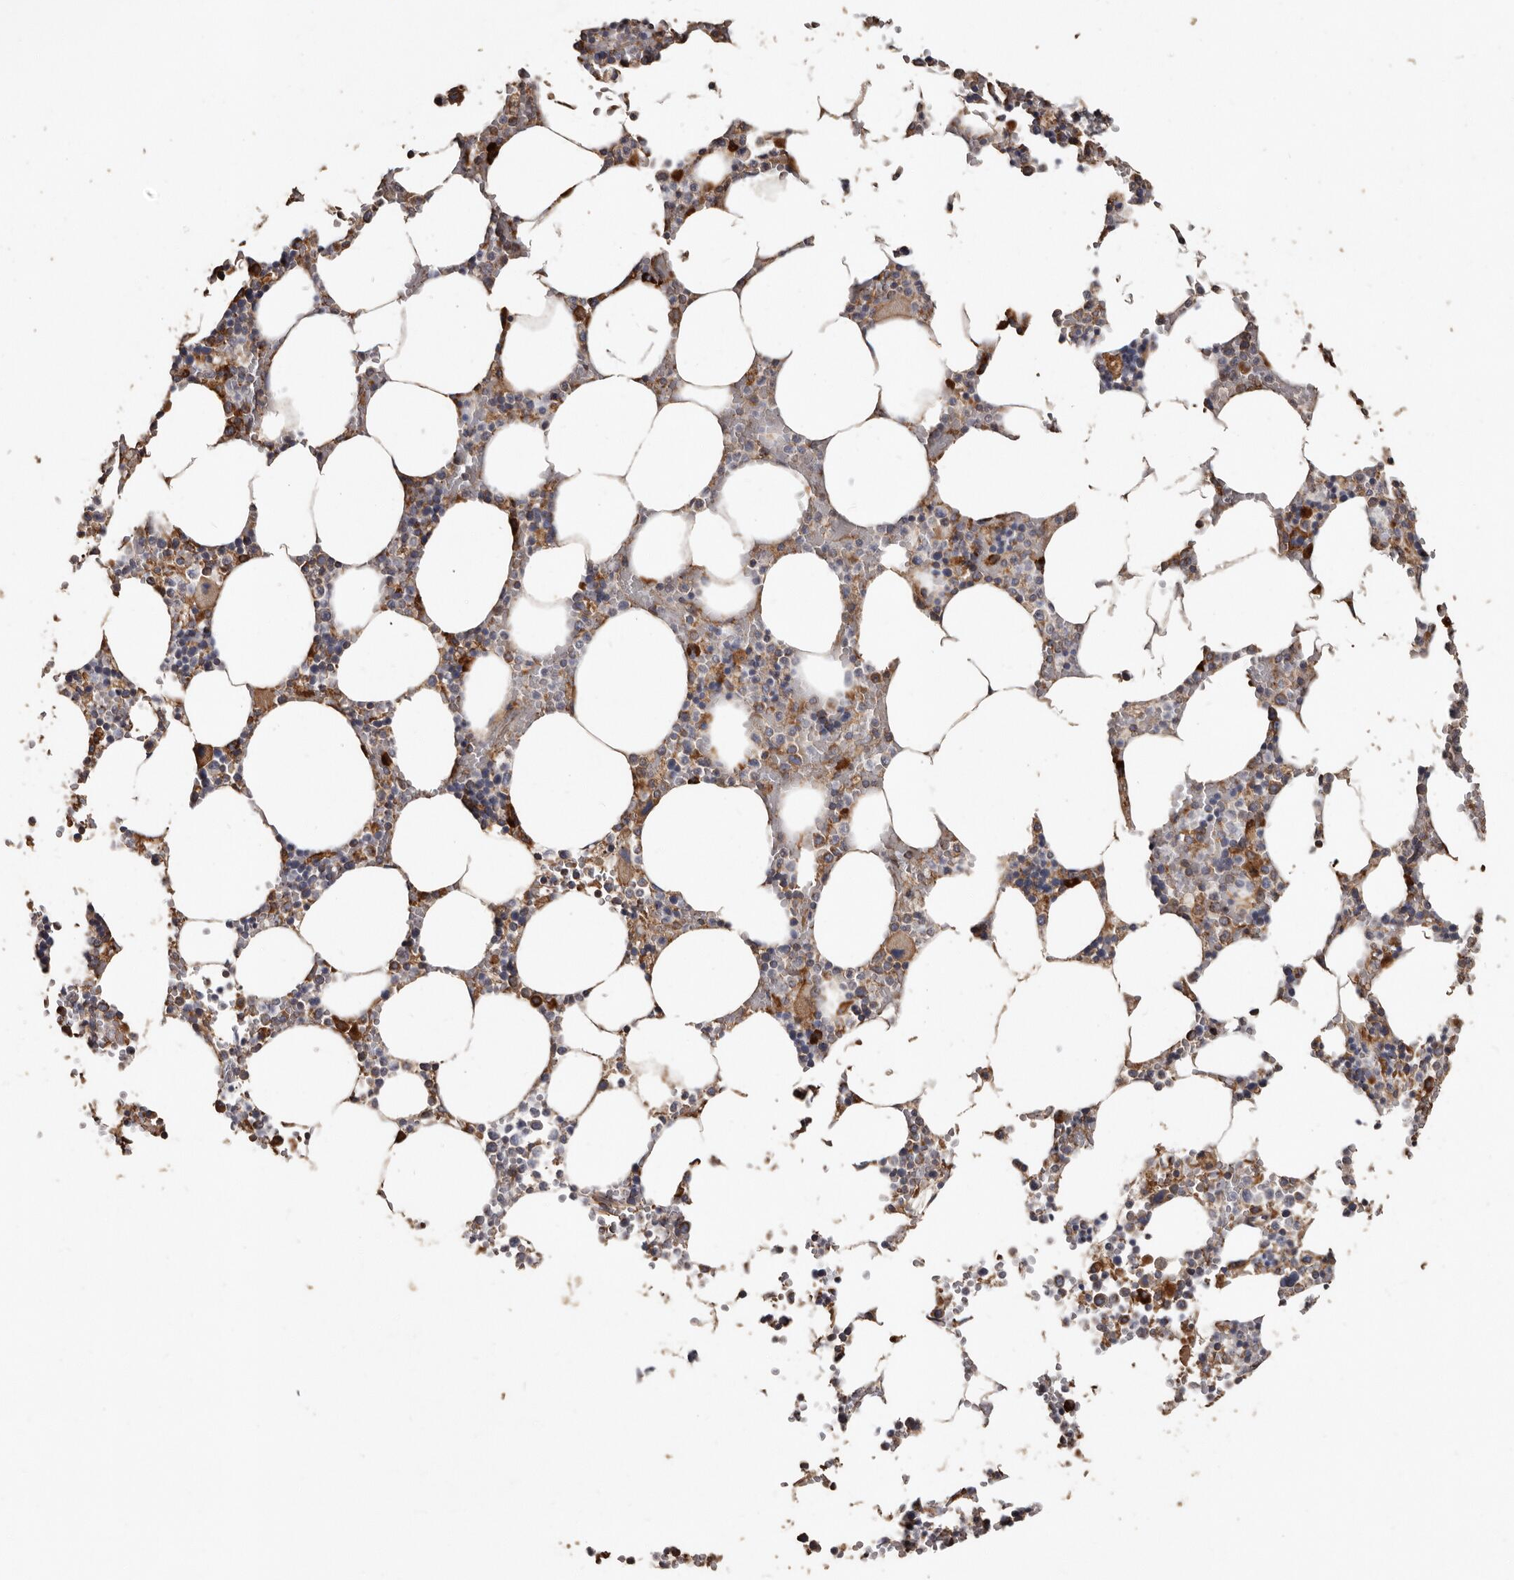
{"staining": {"intensity": "moderate", "quantity": "<25%", "location": "cytoplasmic/membranous"}, "tissue": "bone marrow", "cell_type": "Hematopoietic cells", "image_type": "normal", "snomed": [{"axis": "morphology", "description": "Normal tissue, NOS"}, {"axis": "topography", "description": "Bone marrow"}], "caption": "High-power microscopy captured an immunohistochemistry (IHC) photomicrograph of benign bone marrow, revealing moderate cytoplasmic/membranous staining in about <25% of hematopoietic cells. (DAB IHC with brightfield microscopy, high magnification).", "gene": "OSGIN2", "patient": {"sex": "male", "age": 70}}